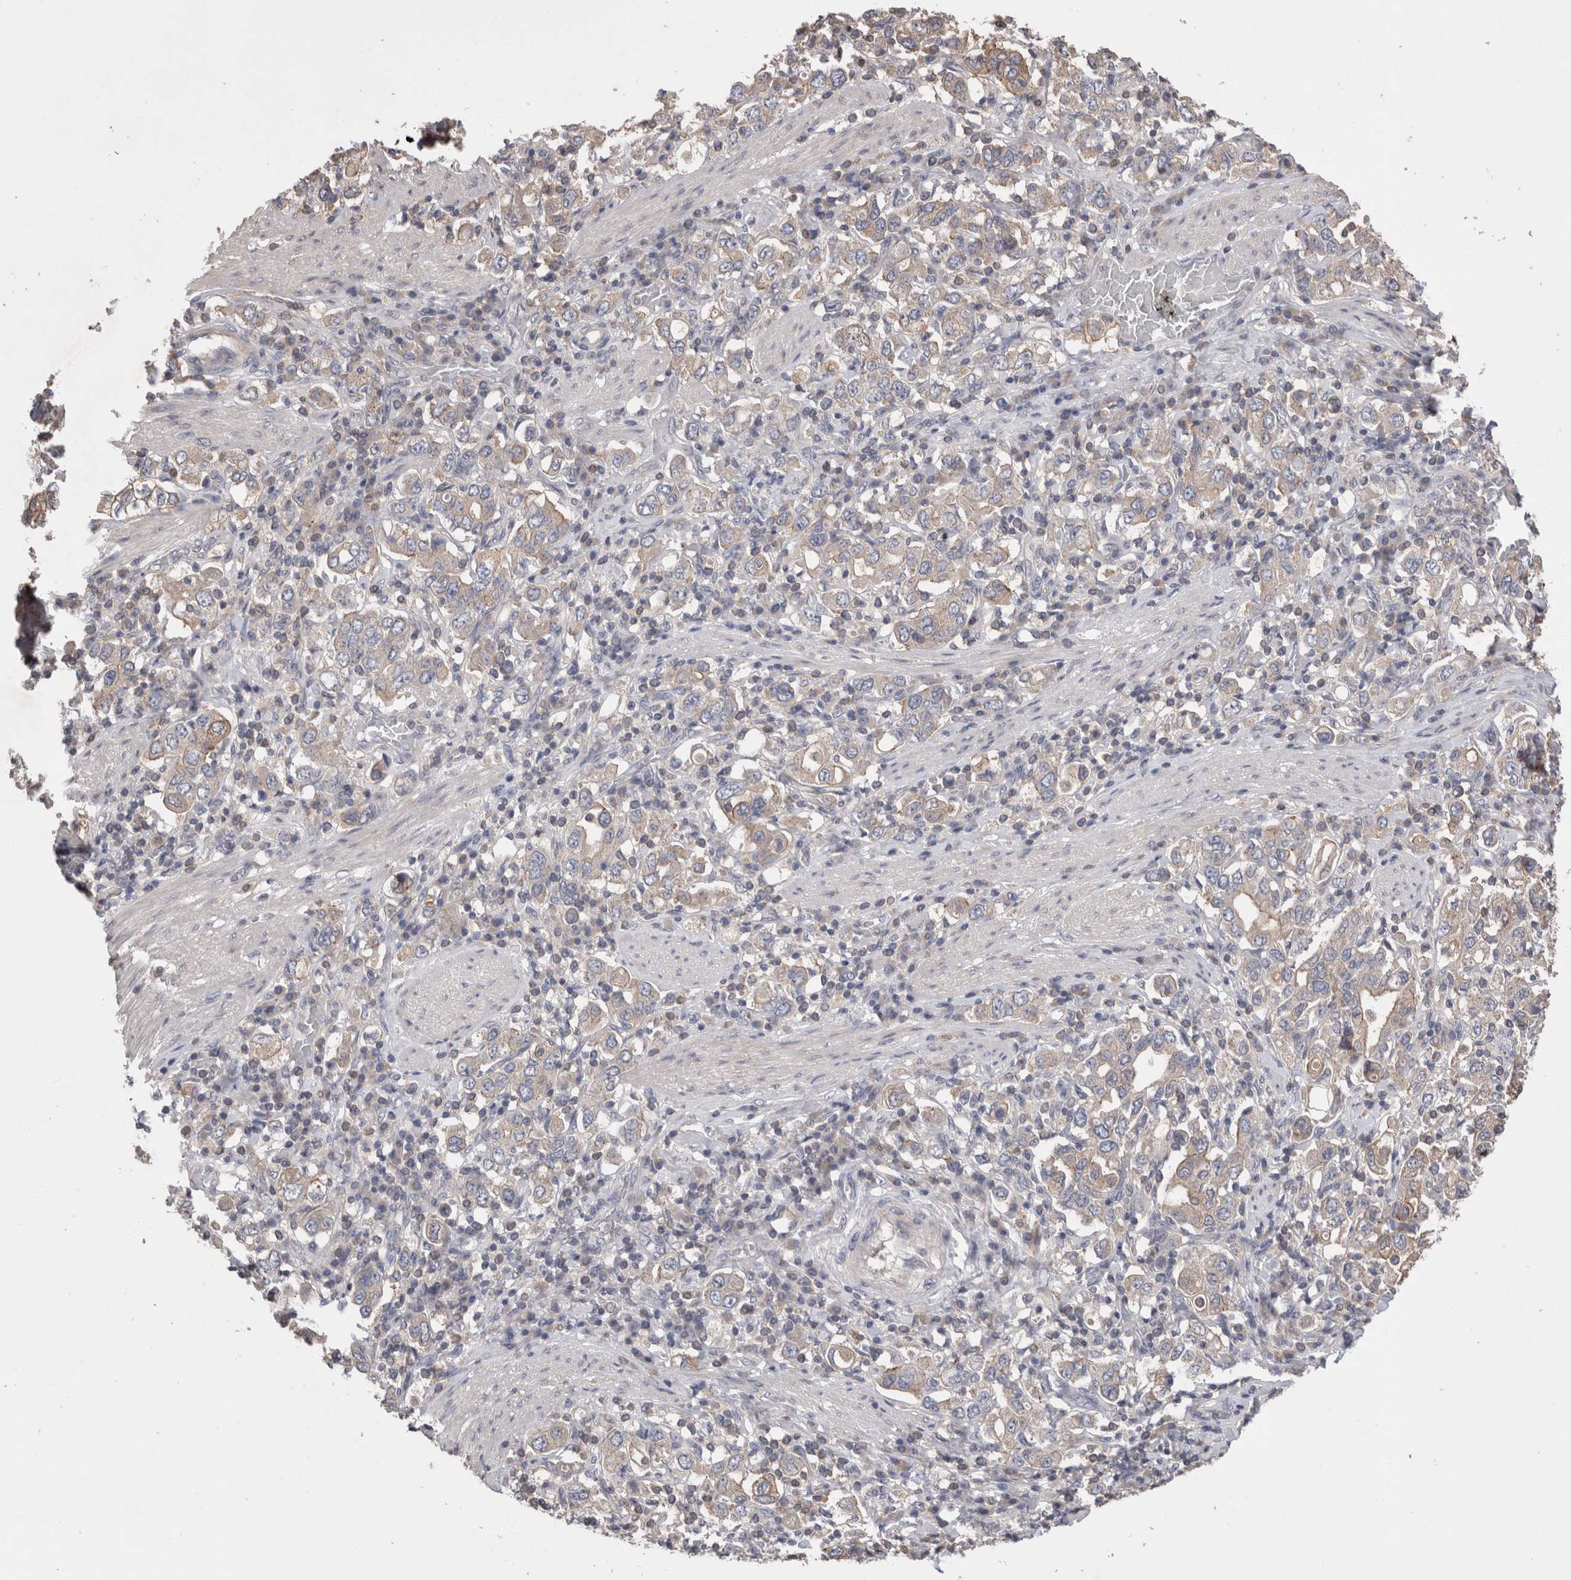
{"staining": {"intensity": "weak", "quantity": "25%-75%", "location": "cytoplasmic/membranous"}, "tissue": "stomach cancer", "cell_type": "Tumor cells", "image_type": "cancer", "snomed": [{"axis": "morphology", "description": "Adenocarcinoma, NOS"}, {"axis": "topography", "description": "Stomach, upper"}], "caption": "An immunohistochemistry (IHC) photomicrograph of tumor tissue is shown. Protein staining in brown highlights weak cytoplasmic/membranous positivity in stomach cancer within tumor cells.", "gene": "OTOR", "patient": {"sex": "male", "age": 62}}